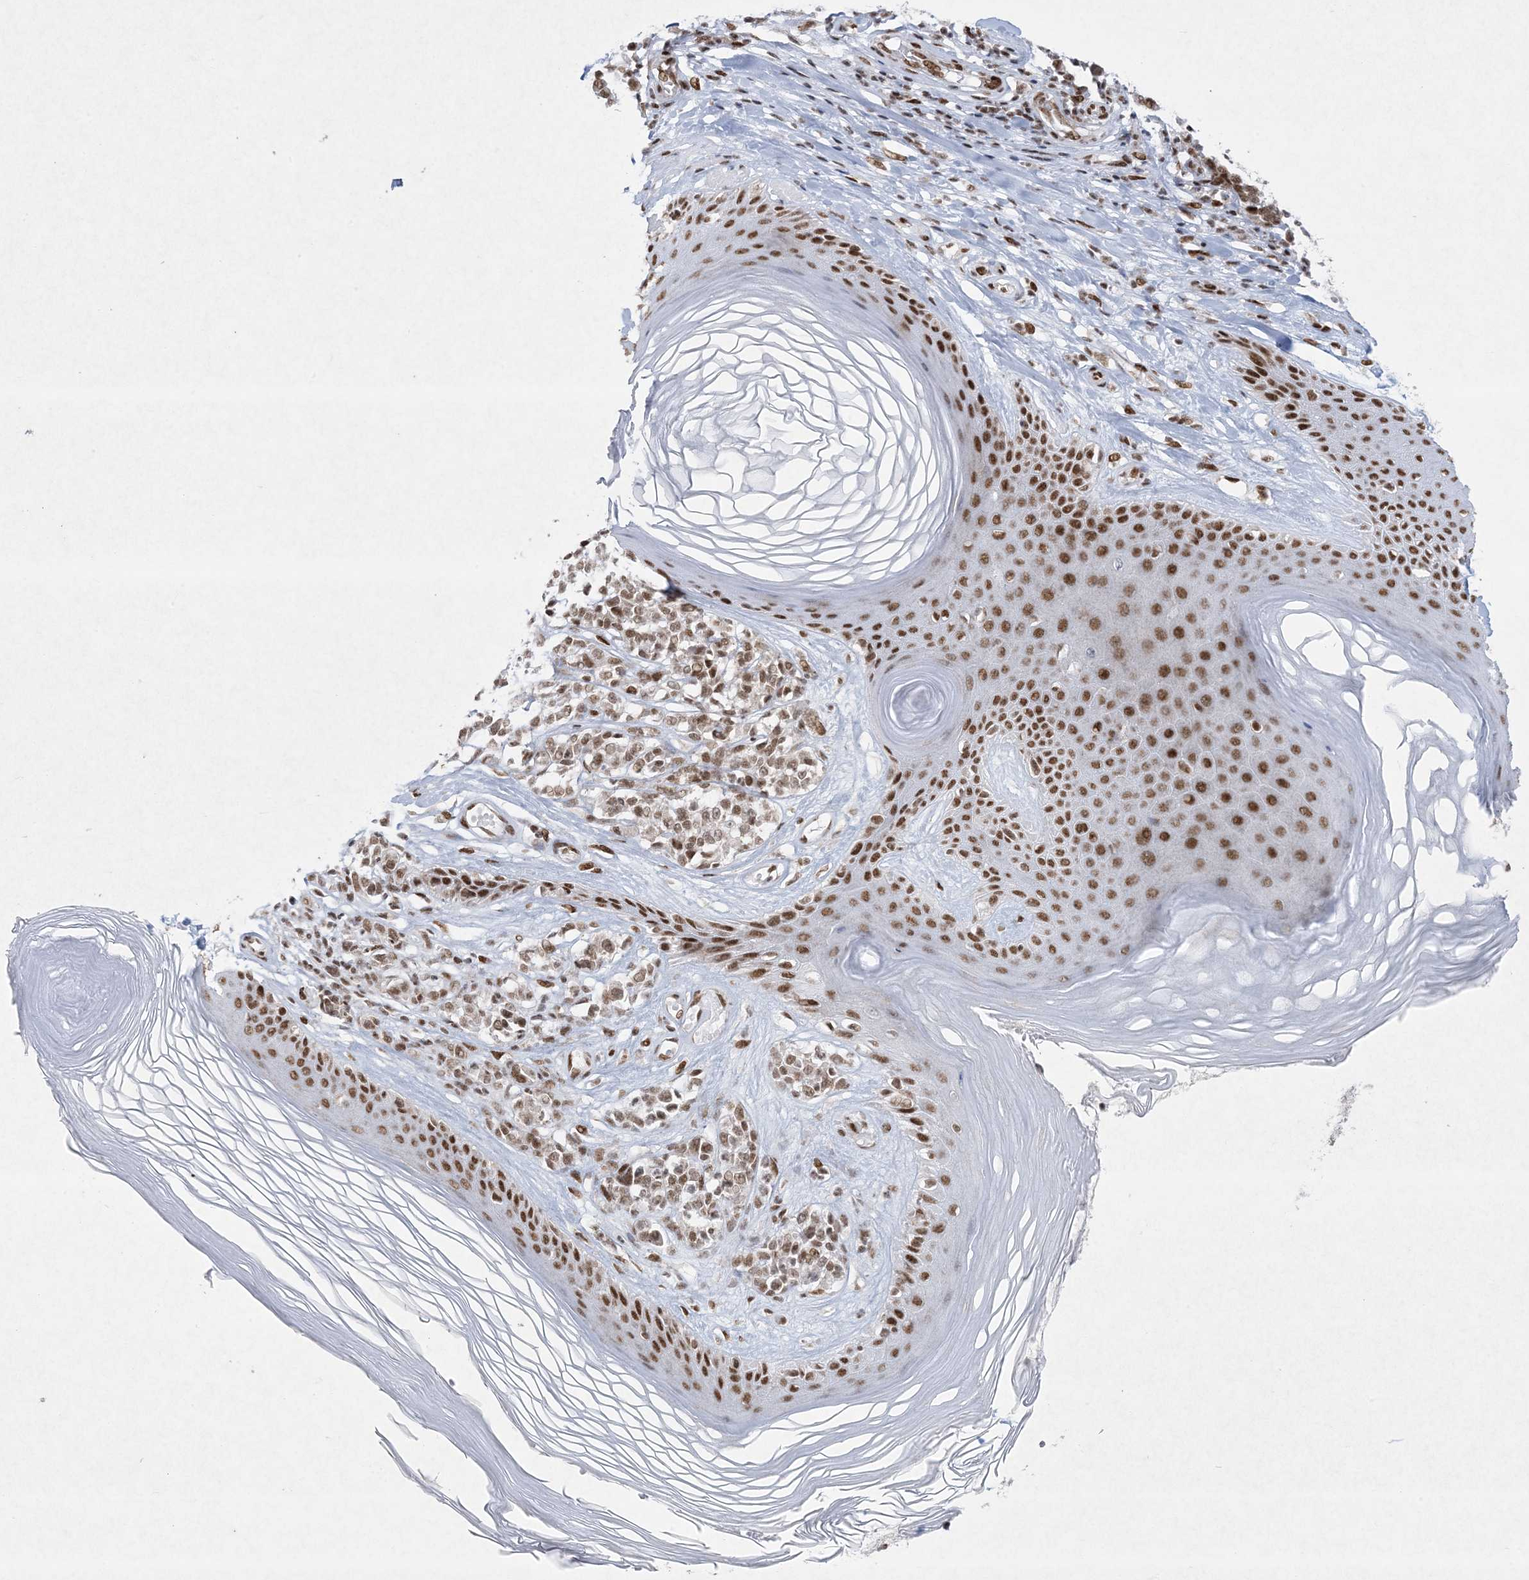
{"staining": {"intensity": "moderate", "quantity": ">75%", "location": "nuclear"}, "tissue": "melanoma", "cell_type": "Tumor cells", "image_type": "cancer", "snomed": [{"axis": "morphology", "description": "Malignant melanoma, NOS"}, {"axis": "topography", "description": "Skin"}], "caption": "A micrograph showing moderate nuclear expression in approximately >75% of tumor cells in malignant melanoma, as visualized by brown immunohistochemical staining.", "gene": "PKNOX2", "patient": {"sex": "female", "age": 64}}